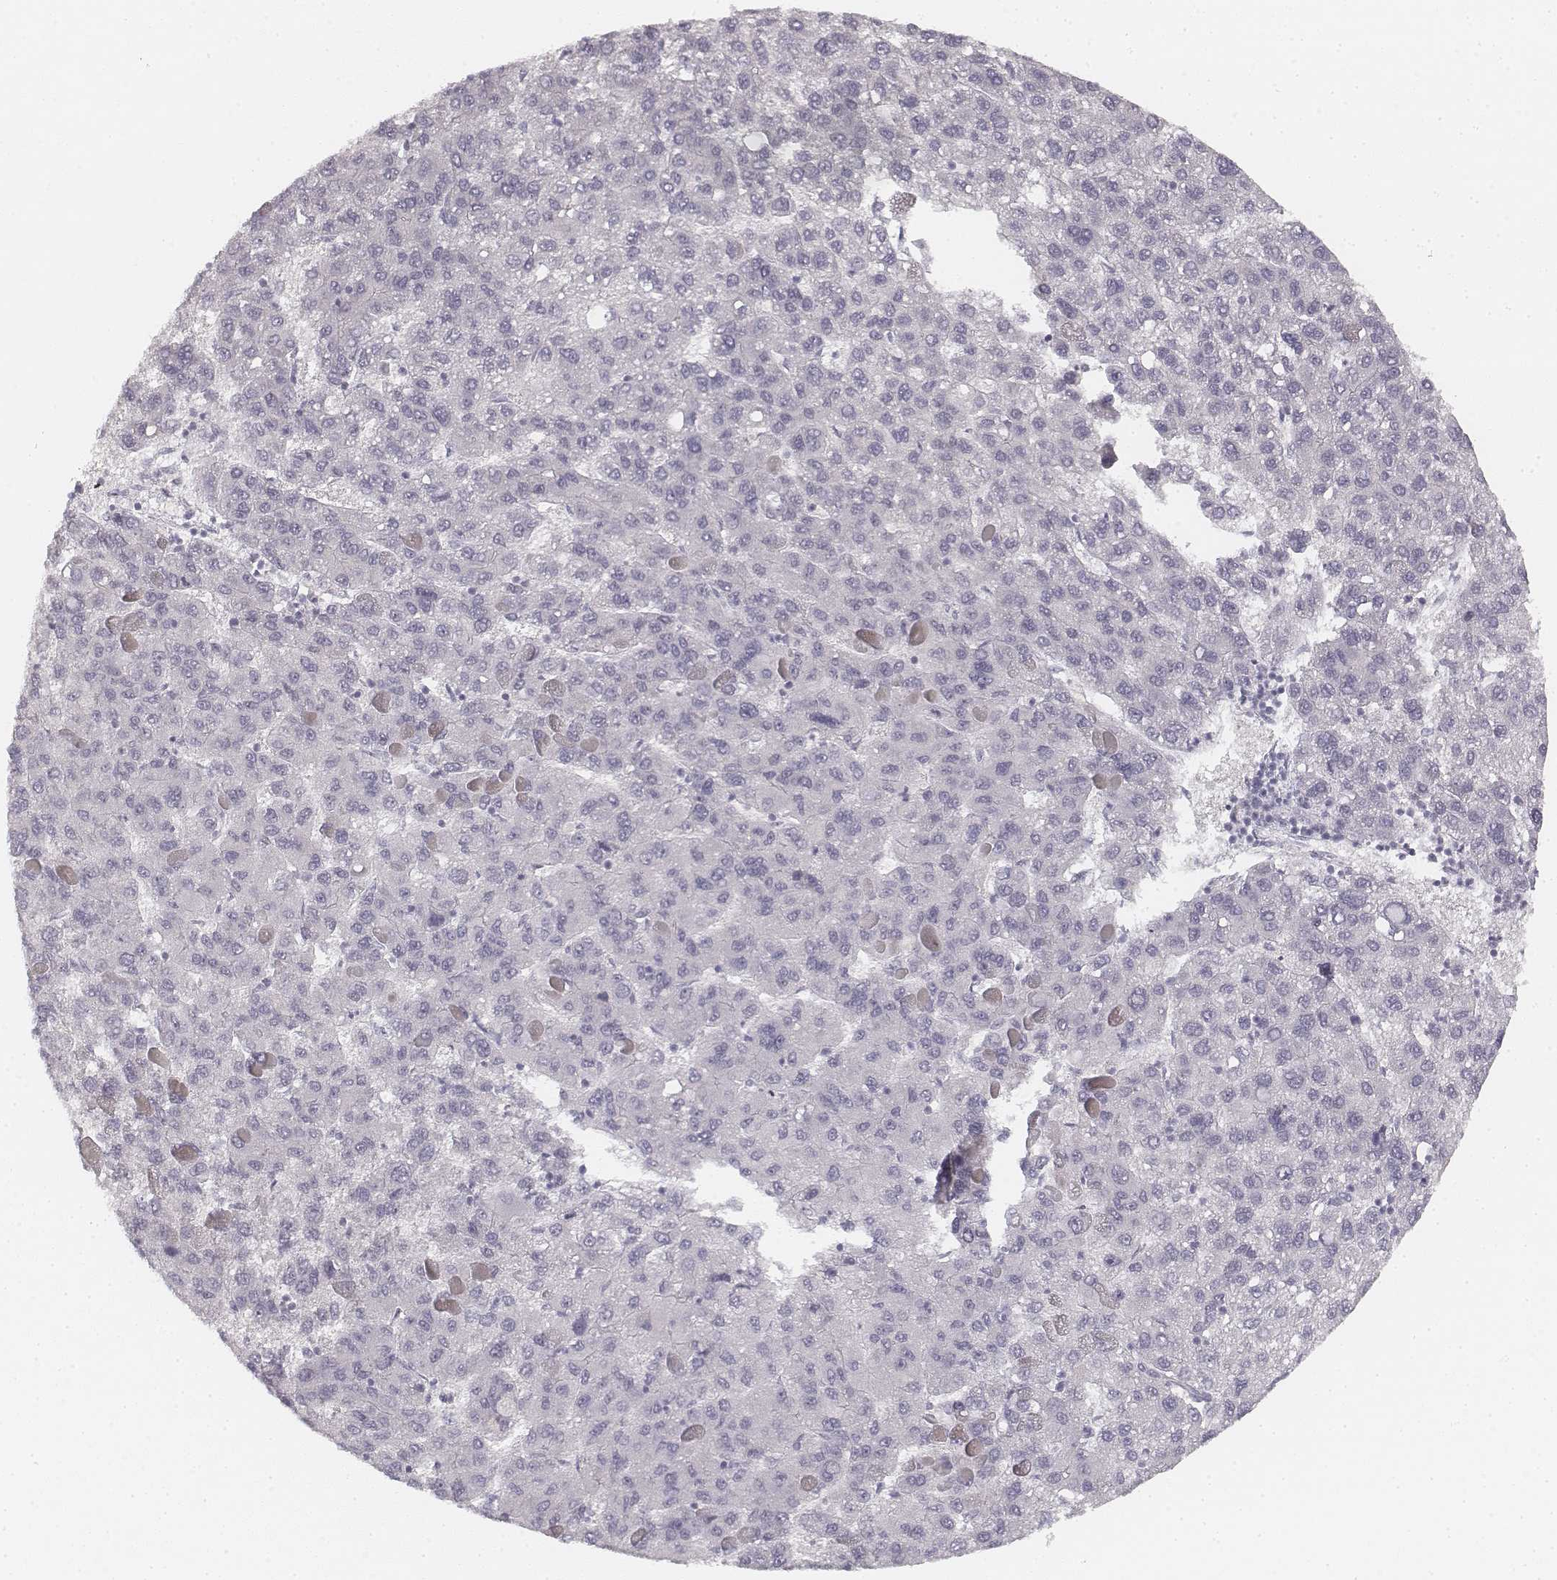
{"staining": {"intensity": "negative", "quantity": "none", "location": "none"}, "tissue": "liver cancer", "cell_type": "Tumor cells", "image_type": "cancer", "snomed": [{"axis": "morphology", "description": "Carcinoma, Hepatocellular, NOS"}, {"axis": "topography", "description": "Liver"}], "caption": "Liver cancer (hepatocellular carcinoma) stained for a protein using immunohistochemistry exhibits no staining tumor cells.", "gene": "DSG4", "patient": {"sex": "female", "age": 82}}